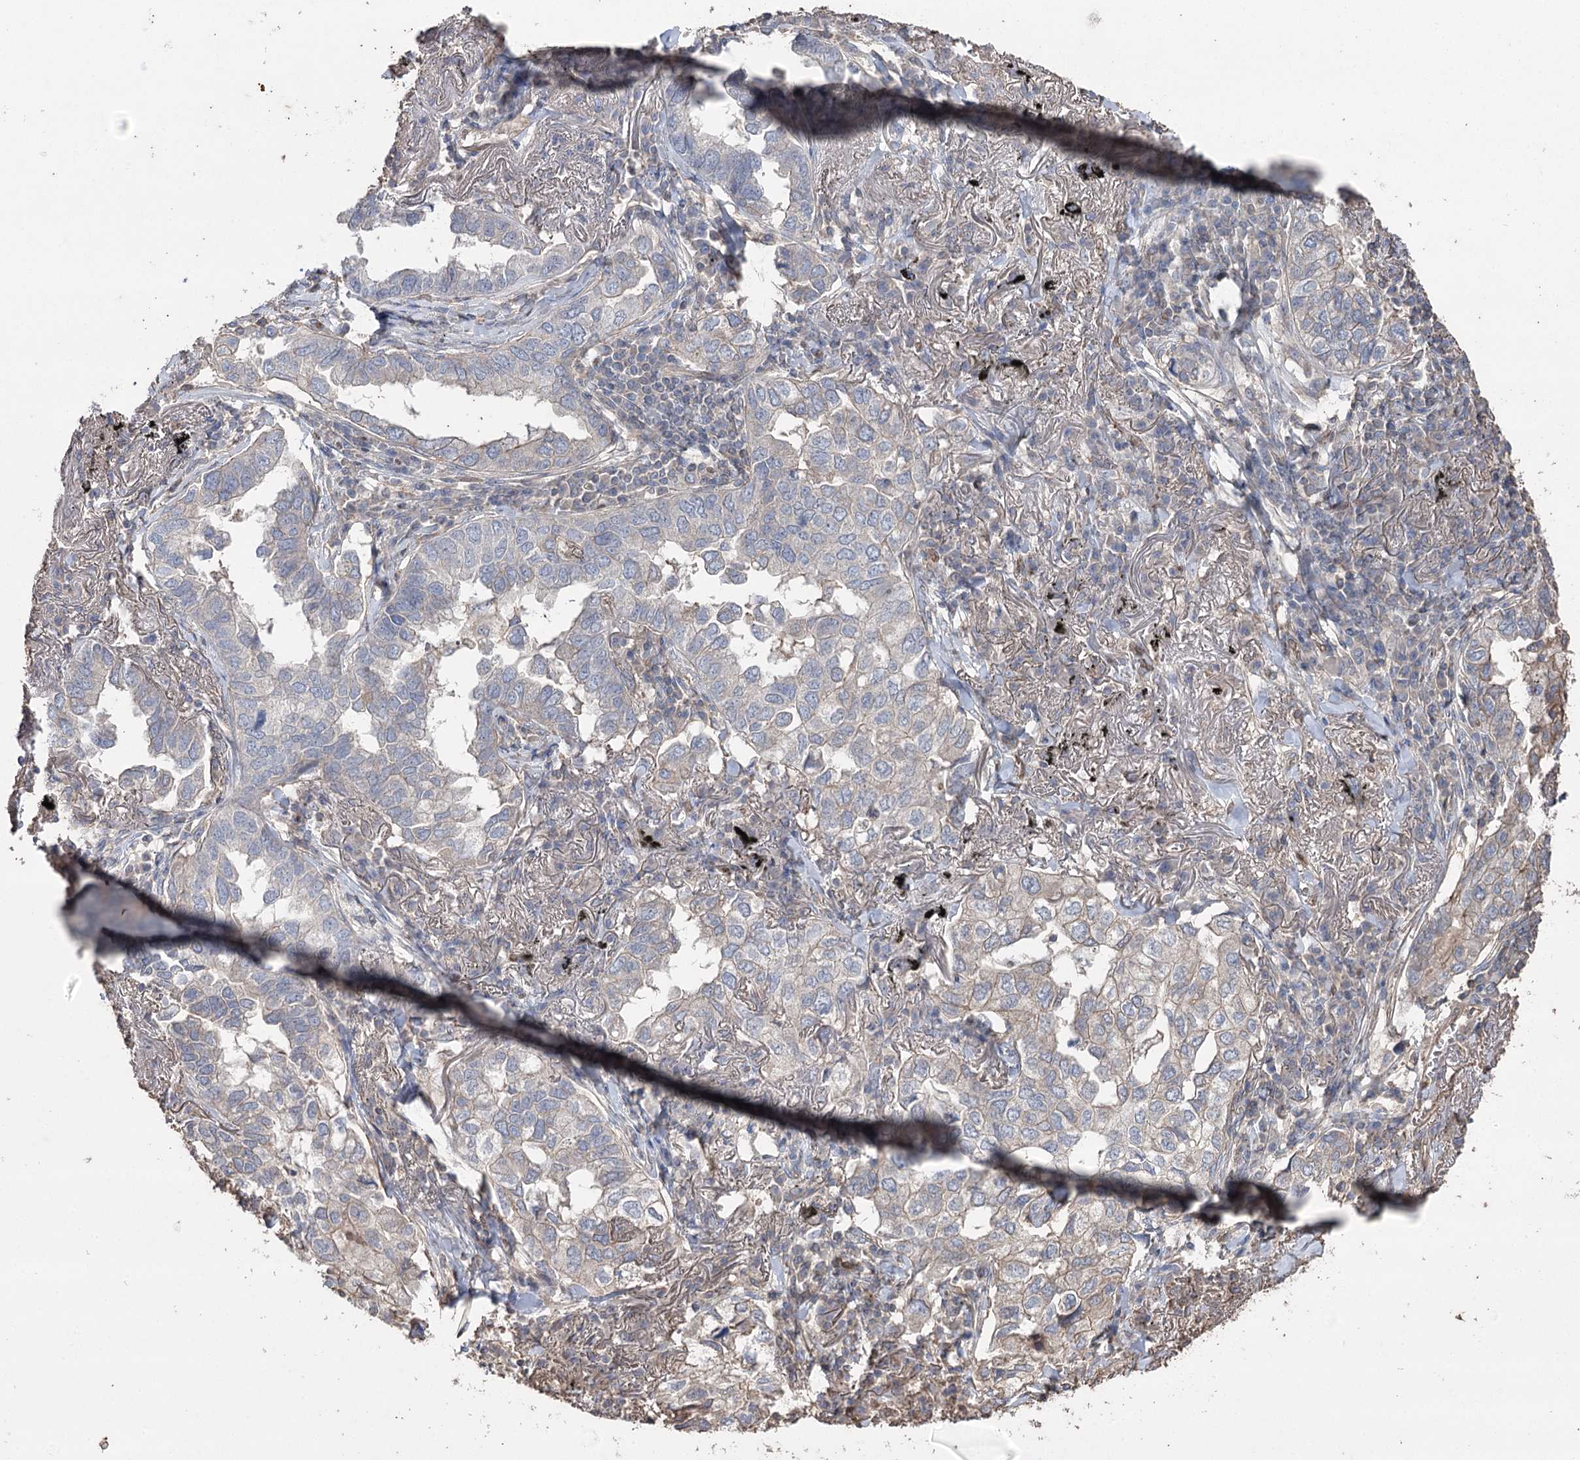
{"staining": {"intensity": "negative", "quantity": "none", "location": "none"}, "tissue": "lung cancer", "cell_type": "Tumor cells", "image_type": "cancer", "snomed": [{"axis": "morphology", "description": "Adenocarcinoma, NOS"}, {"axis": "topography", "description": "Lung"}], "caption": "Histopathology image shows no protein expression in tumor cells of lung adenocarcinoma tissue. (DAB (3,3'-diaminobenzidine) immunohistochemistry (IHC) visualized using brightfield microscopy, high magnification).", "gene": "FAM13B", "patient": {"sex": "male", "age": 65}}